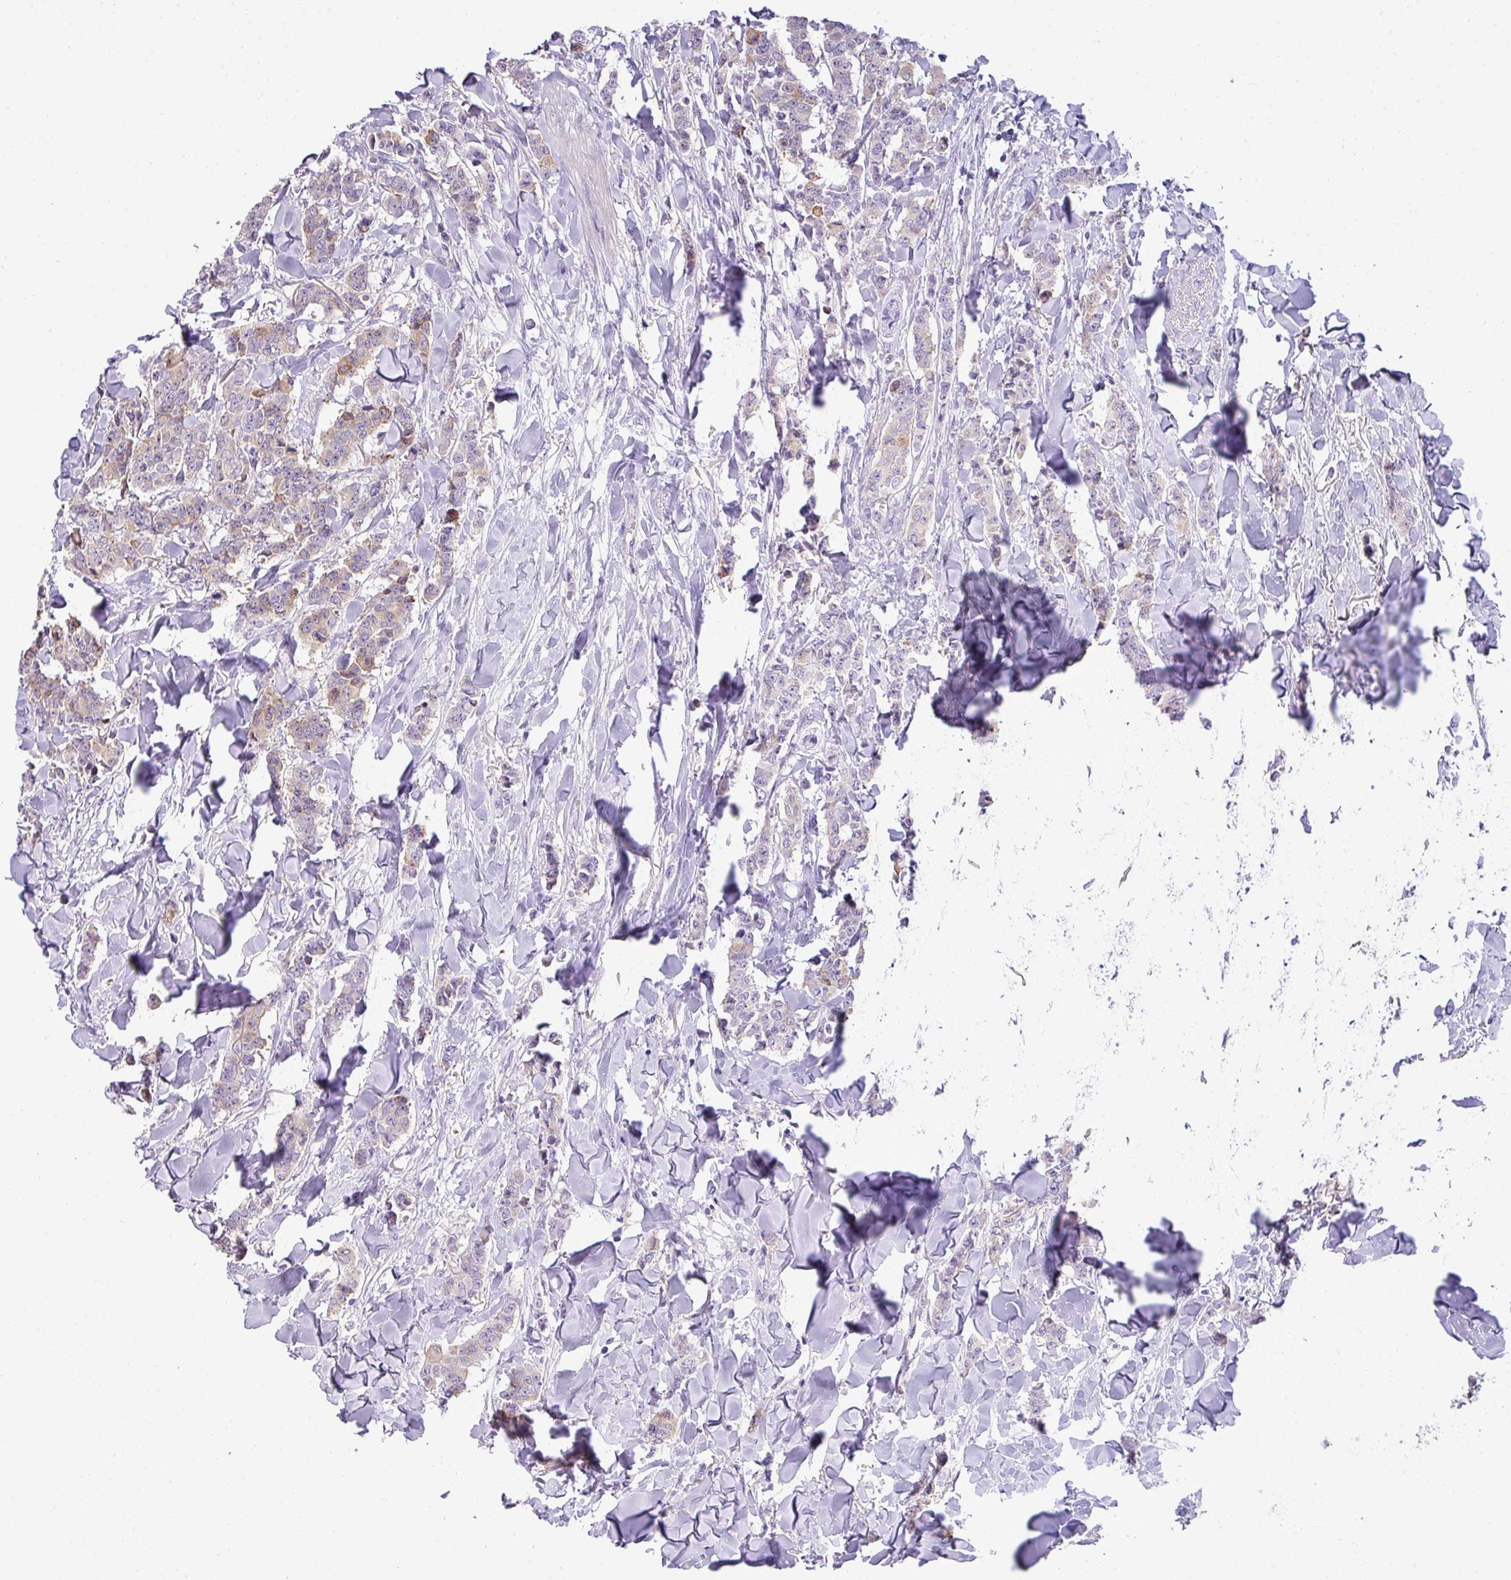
{"staining": {"intensity": "weak", "quantity": "<25%", "location": "cytoplasmic/membranous"}, "tissue": "breast cancer", "cell_type": "Tumor cells", "image_type": "cancer", "snomed": [{"axis": "morphology", "description": "Duct carcinoma"}, {"axis": "topography", "description": "Breast"}], "caption": "IHC micrograph of neoplastic tissue: breast infiltrating ductal carcinoma stained with DAB demonstrates no significant protein staining in tumor cells.", "gene": "PIK3R5", "patient": {"sex": "female", "age": 40}}